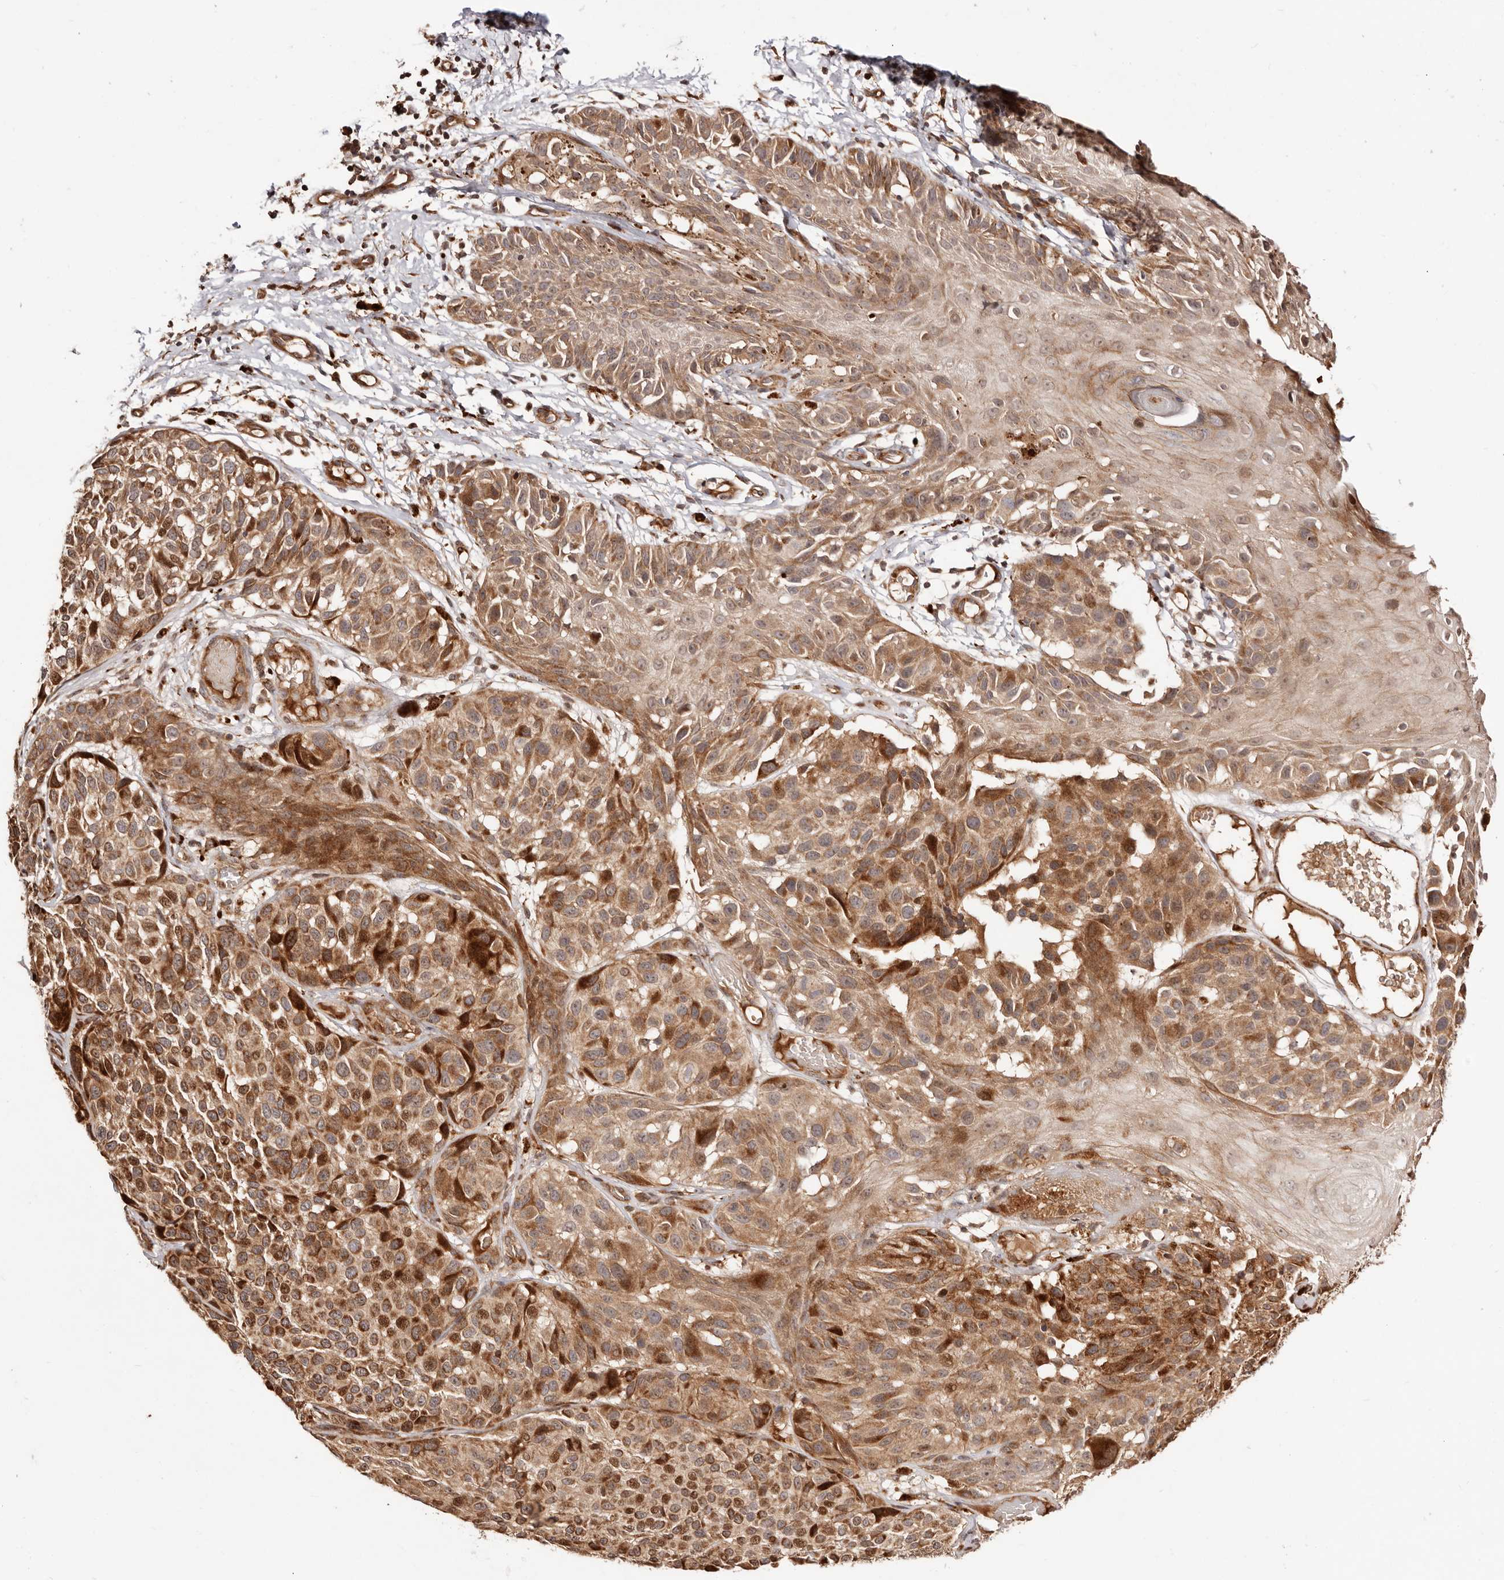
{"staining": {"intensity": "moderate", "quantity": ">75%", "location": "cytoplasmic/membranous,nuclear"}, "tissue": "melanoma", "cell_type": "Tumor cells", "image_type": "cancer", "snomed": [{"axis": "morphology", "description": "Malignant melanoma, NOS"}, {"axis": "topography", "description": "Skin"}], "caption": "Immunohistochemical staining of human melanoma exhibits medium levels of moderate cytoplasmic/membranous and nuclear protein expression in approximately >75% of tumor cells.", "gene": "PTPN22", "patient": {"sex": "male", "age": 83}}